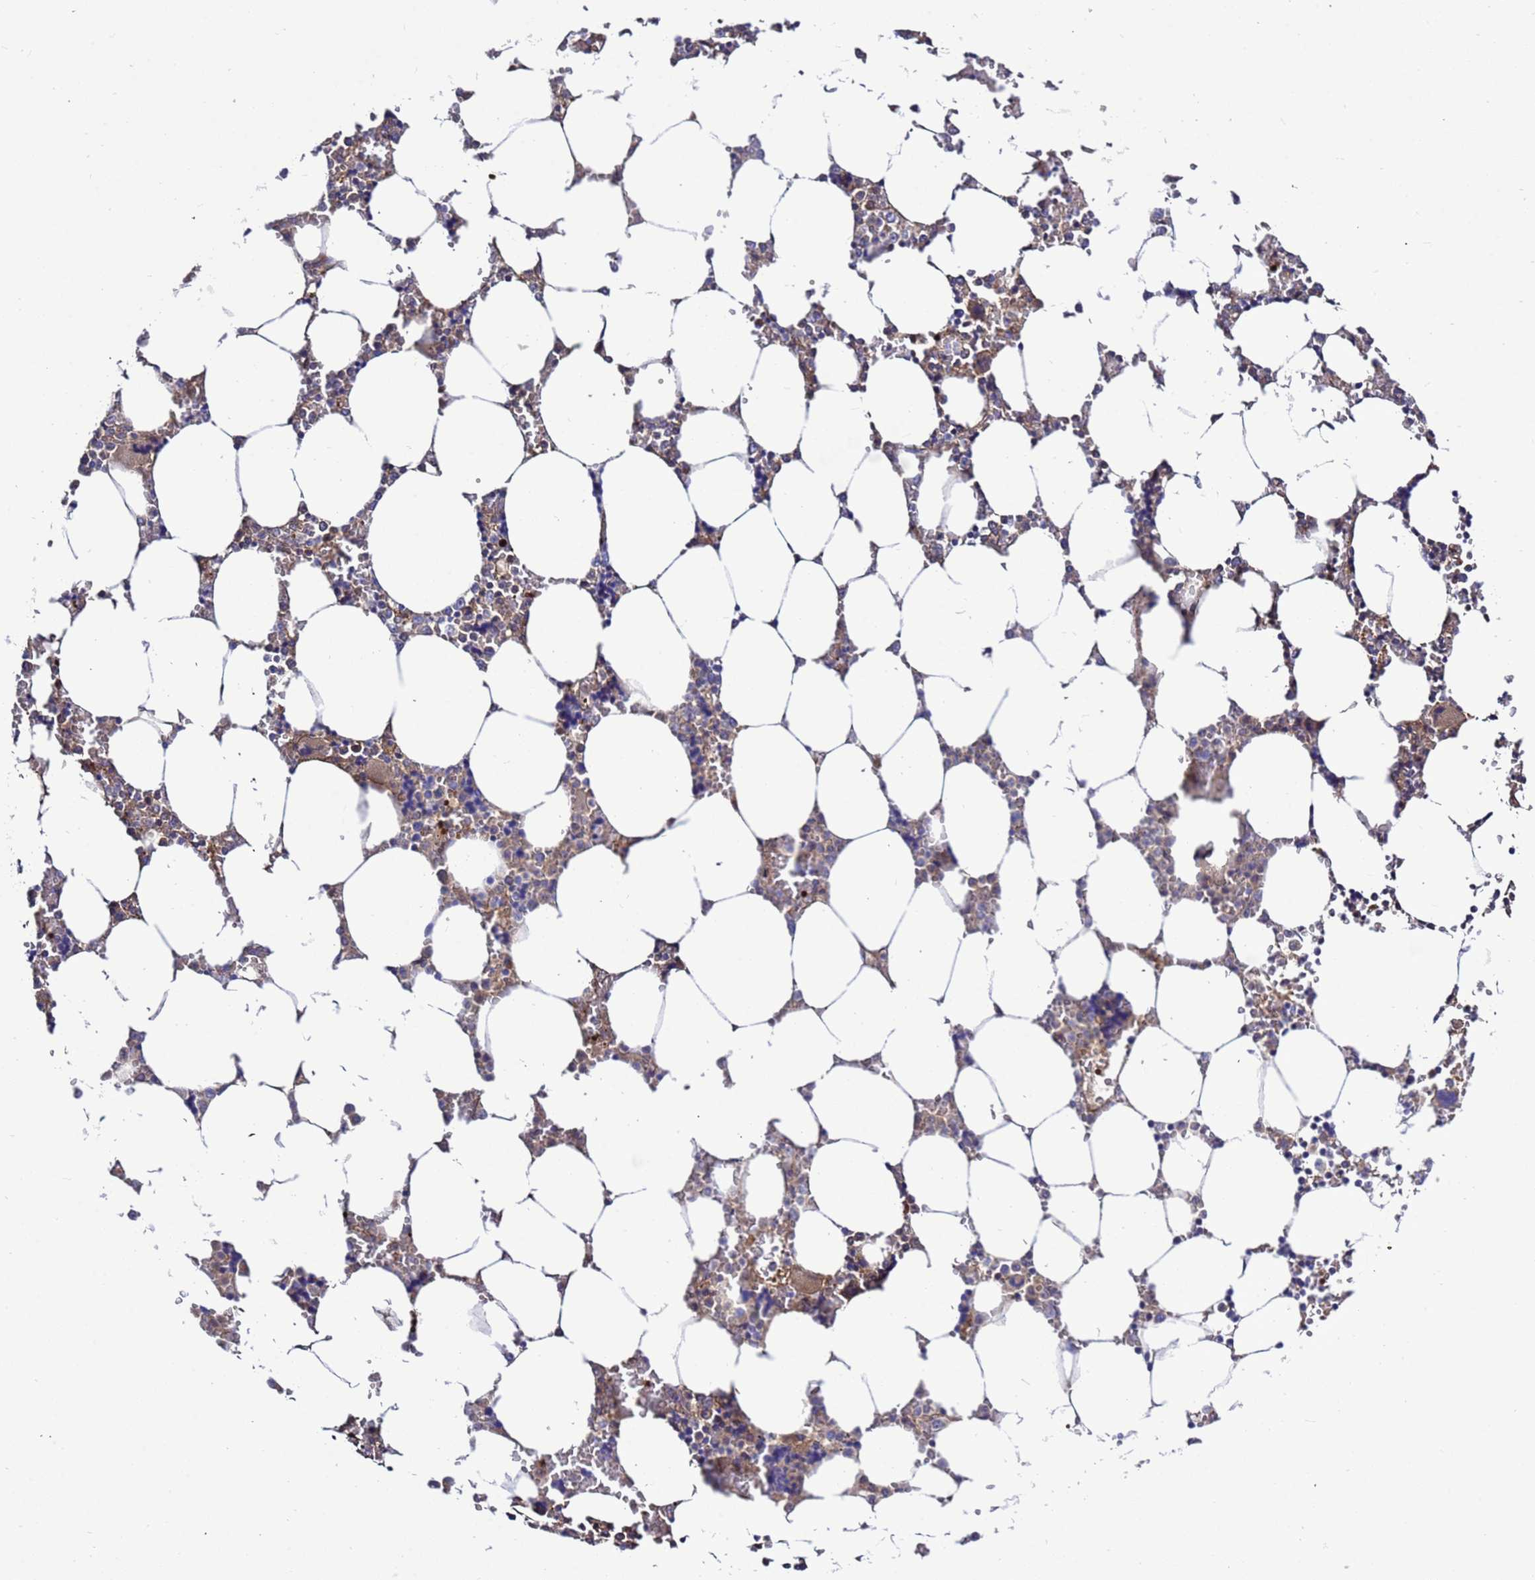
{"staining": {"intensity": "weak", "quantity": "<25%", "location": "cytoplasmic/membranous"}, "tissue": "bone marrow", "cell_type": "Hematopoietic cells", "image_type": "normal", "snomed": [{"axis": "morphology", "description": "Normal tissue, NOS"}, {"axis": "topography", "description": "Bone marrow"}], "caption": "Micrograph shows no significant protein positivity in hematopoietic cells of normal bone marrow.", "gene": "FOXRED1", "patient": {"sex": "male", "age": 64}}